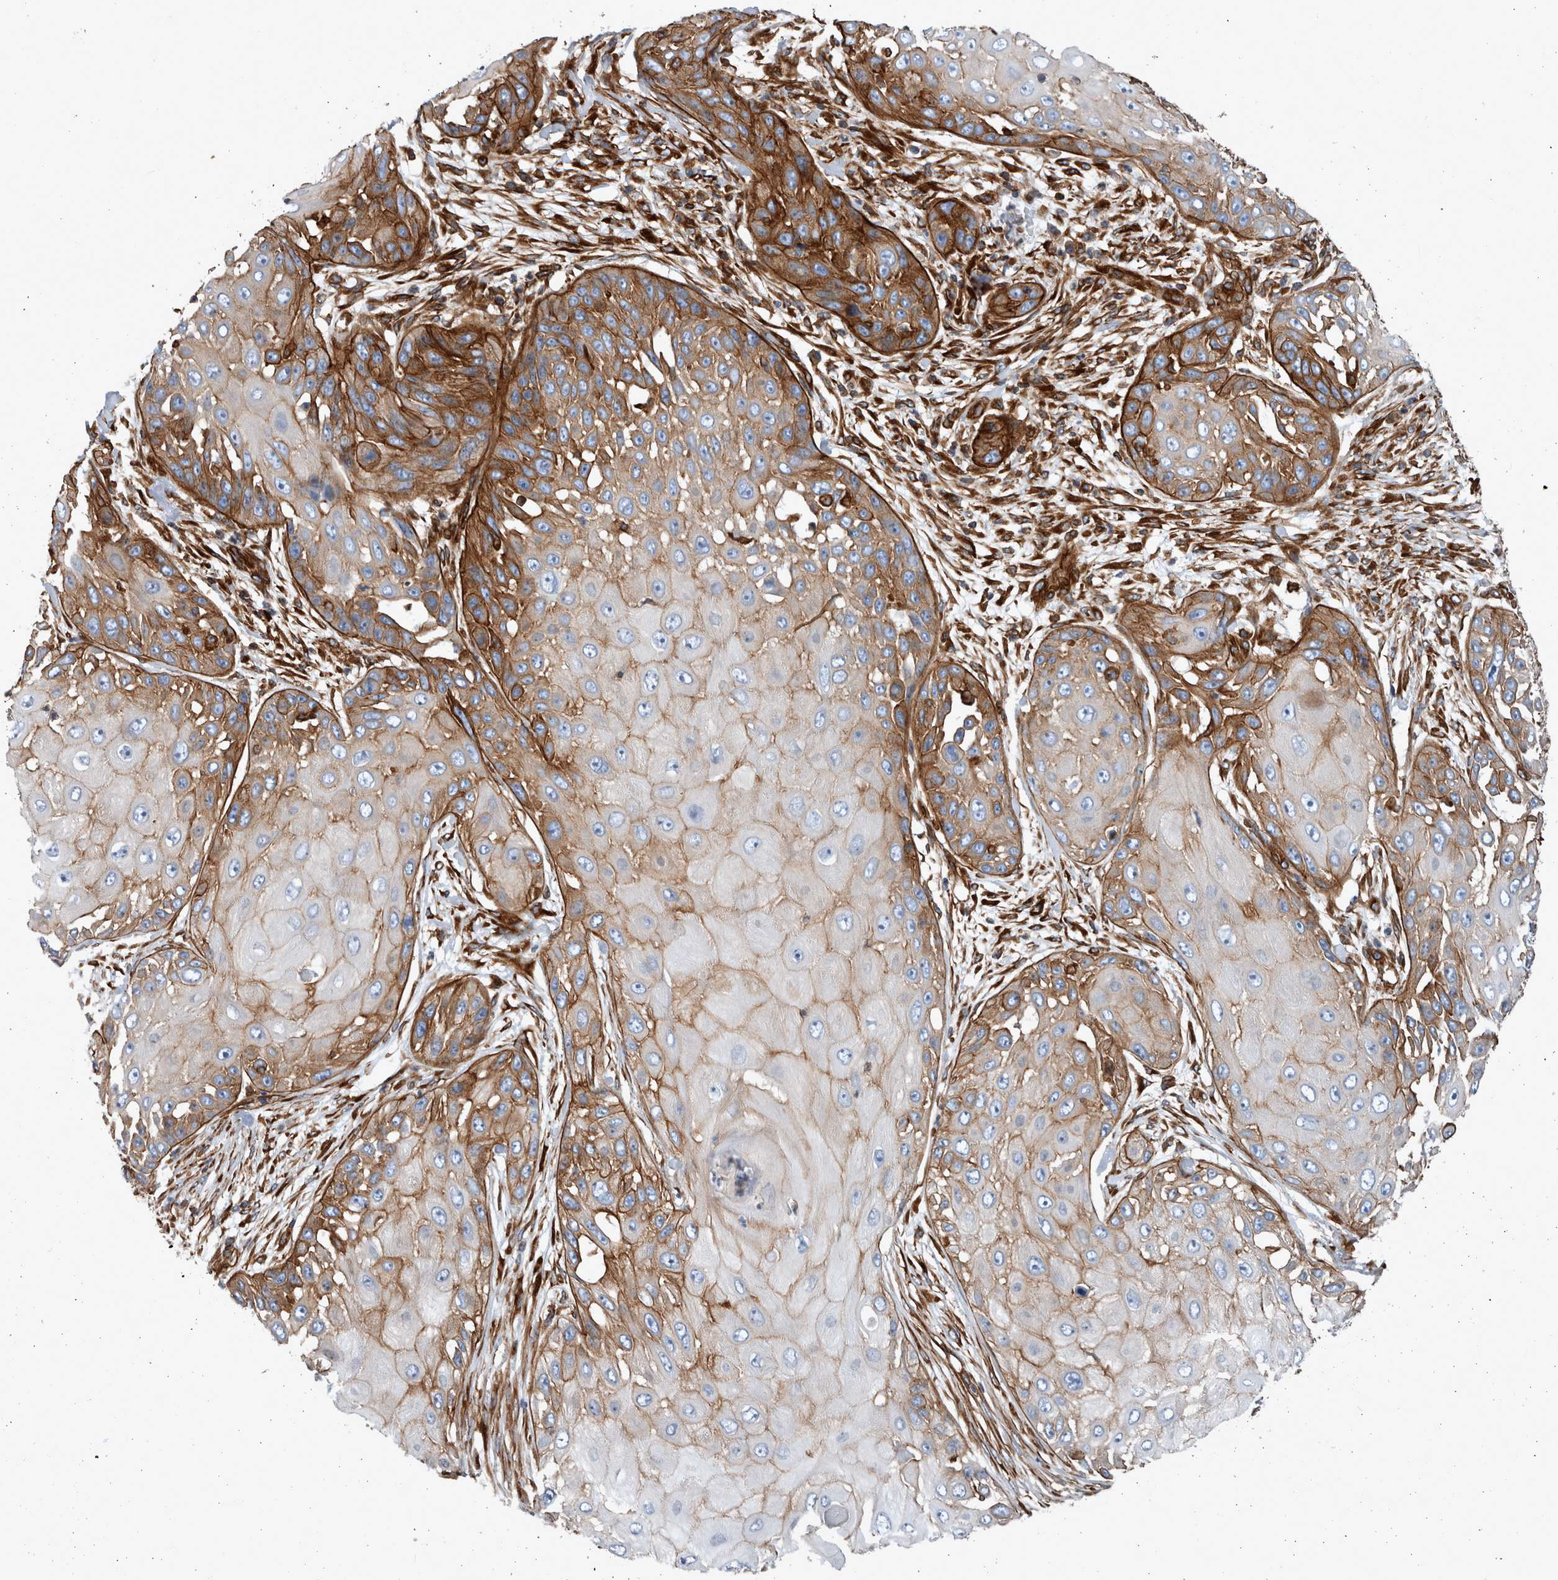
{"staining": {"intensity": "strong", "quantity": "25%-75%", "location": "cytoplasmic/membranous"}, "tissue": "skin cancer", "cell_type": "Tumor cells", "image_type": "cancer", "snomed": [{"axis": "morphology", "description": "Squamous cell carcinoma, NOS"}, {"axis": "topography", "description": "Skin"}], "caption": "Immunohistochemical staining of skin cancer (squamous cell carcinoma) reveals strong cytoplasmic/membranous protein staining in approximately 25%-75% of tumor cells.", "gene": "PLEC", "patient": {"sex": "female", "age": 44}}